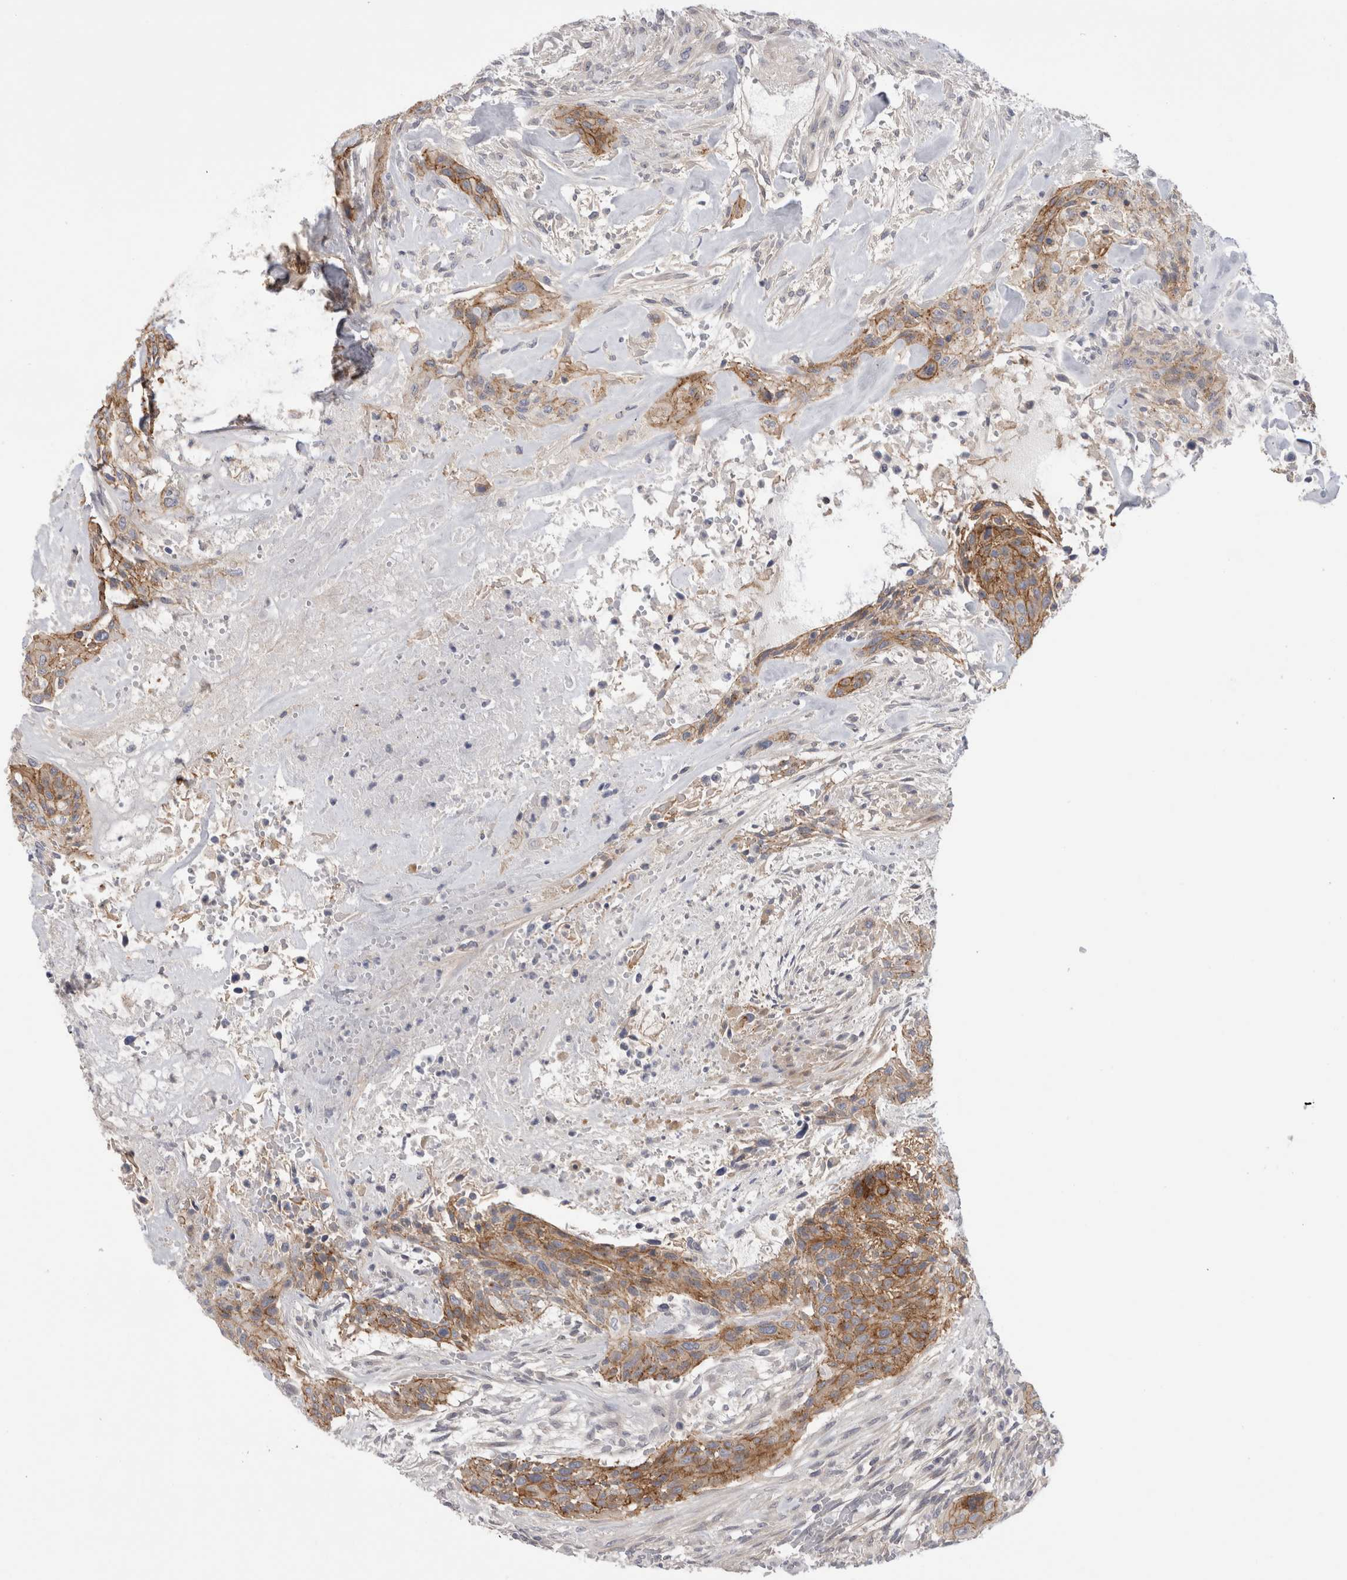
{"staining": {"intensity": "moderate", "quantity": ">75%", "location": "cytoplasmic/membranous"}, "tissue": "urothelial cancer", "cell_type": "Tumor cells", "image_type": "cancer", "snomed": [{"axis": "morphology", "description": "Urothelial carcinoma, High grade"}, {"axis": "topography", "description": "Urinary bladder"}], "caption": "The immunohistochemical stain highlights moderate cytoplasmic/membranous expression in tumor cells of urothelial carcinoma (high-grade) tissue.", "gene": "VANGL1", "patient": {"sex": "male", "age": 35}}